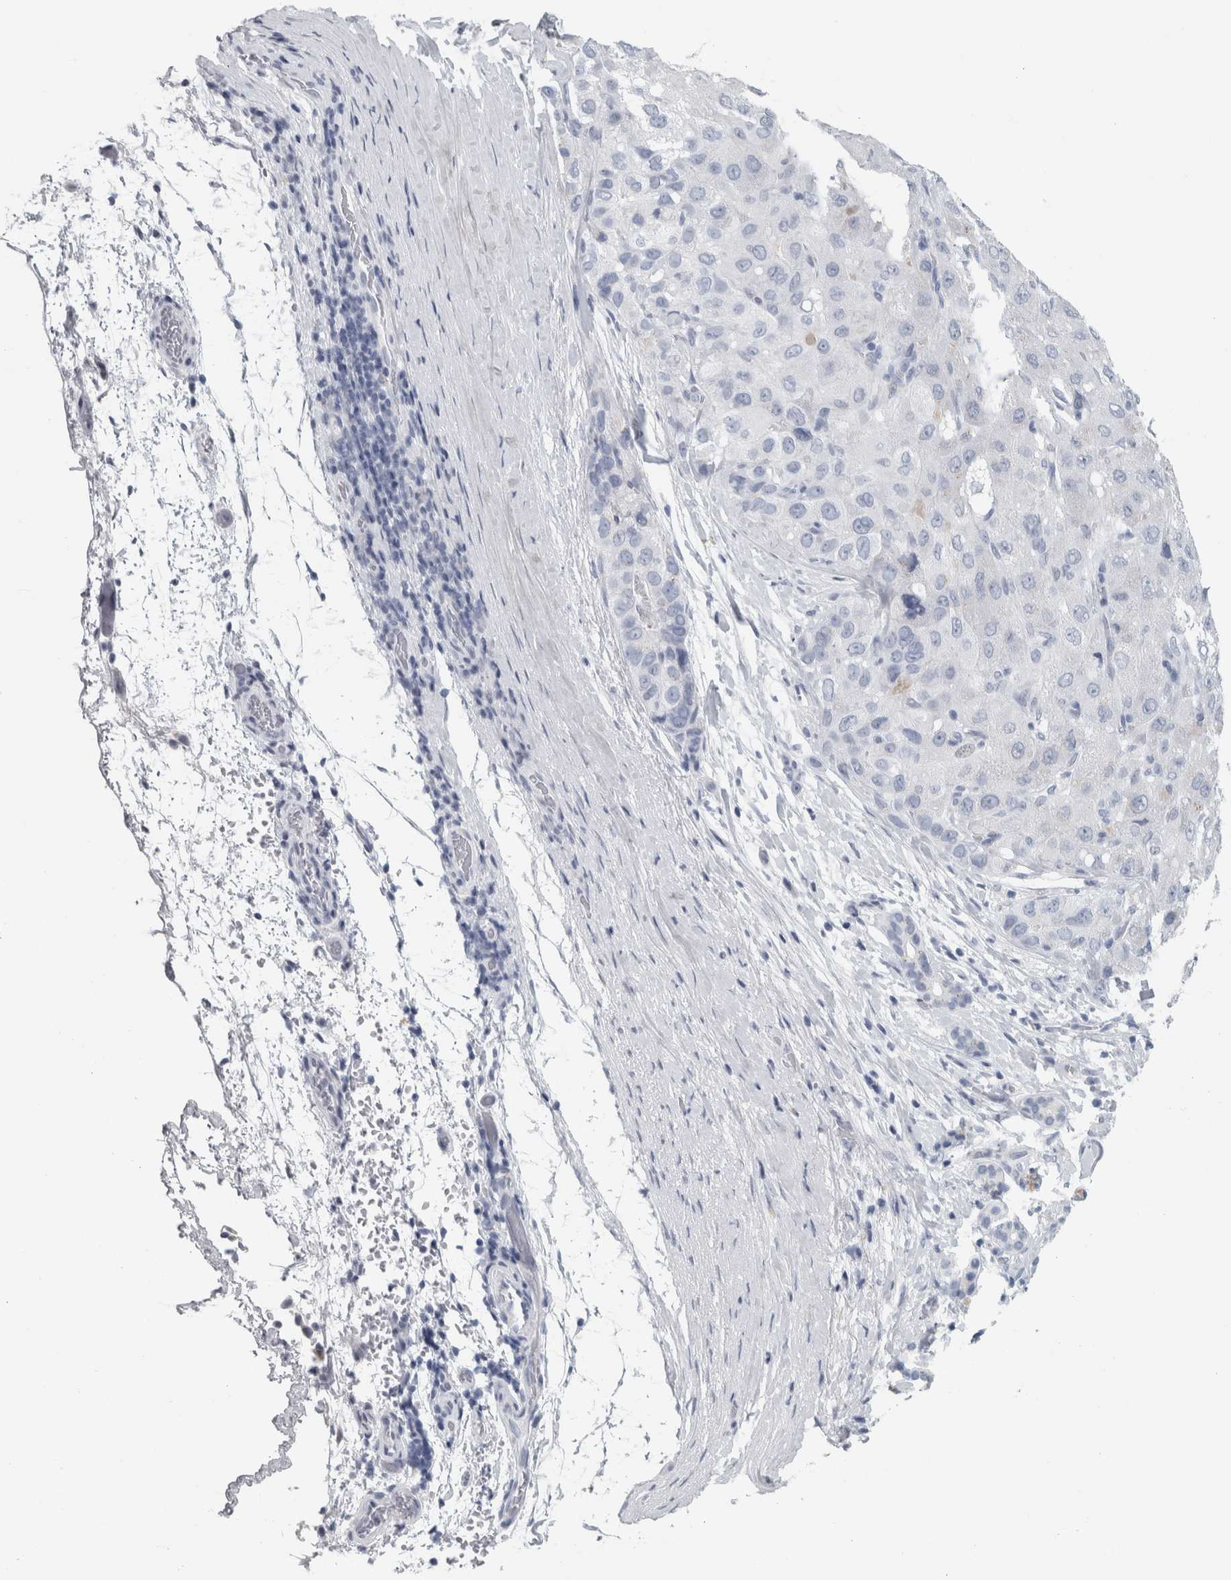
{"staining": {"intensity": "negative", "quantity": "none", "location": "none"}, "tissue": "liver cancer", "cell_type": "Tumor cells", "image_type": "cancer", "snomed": [{"axis": "morphology", "description": "Carcinoma, Hepatocellular, NOS"}, {"axis": "topography", "description": "Liver"}], "caption": "The immunohistochemistry (IHC) micrograph has no significant staining in tumor cells of liver hepatocellular carcinoma tissue.", "gene": "CPE", "patient": {"sex": "male", "age": 80}}